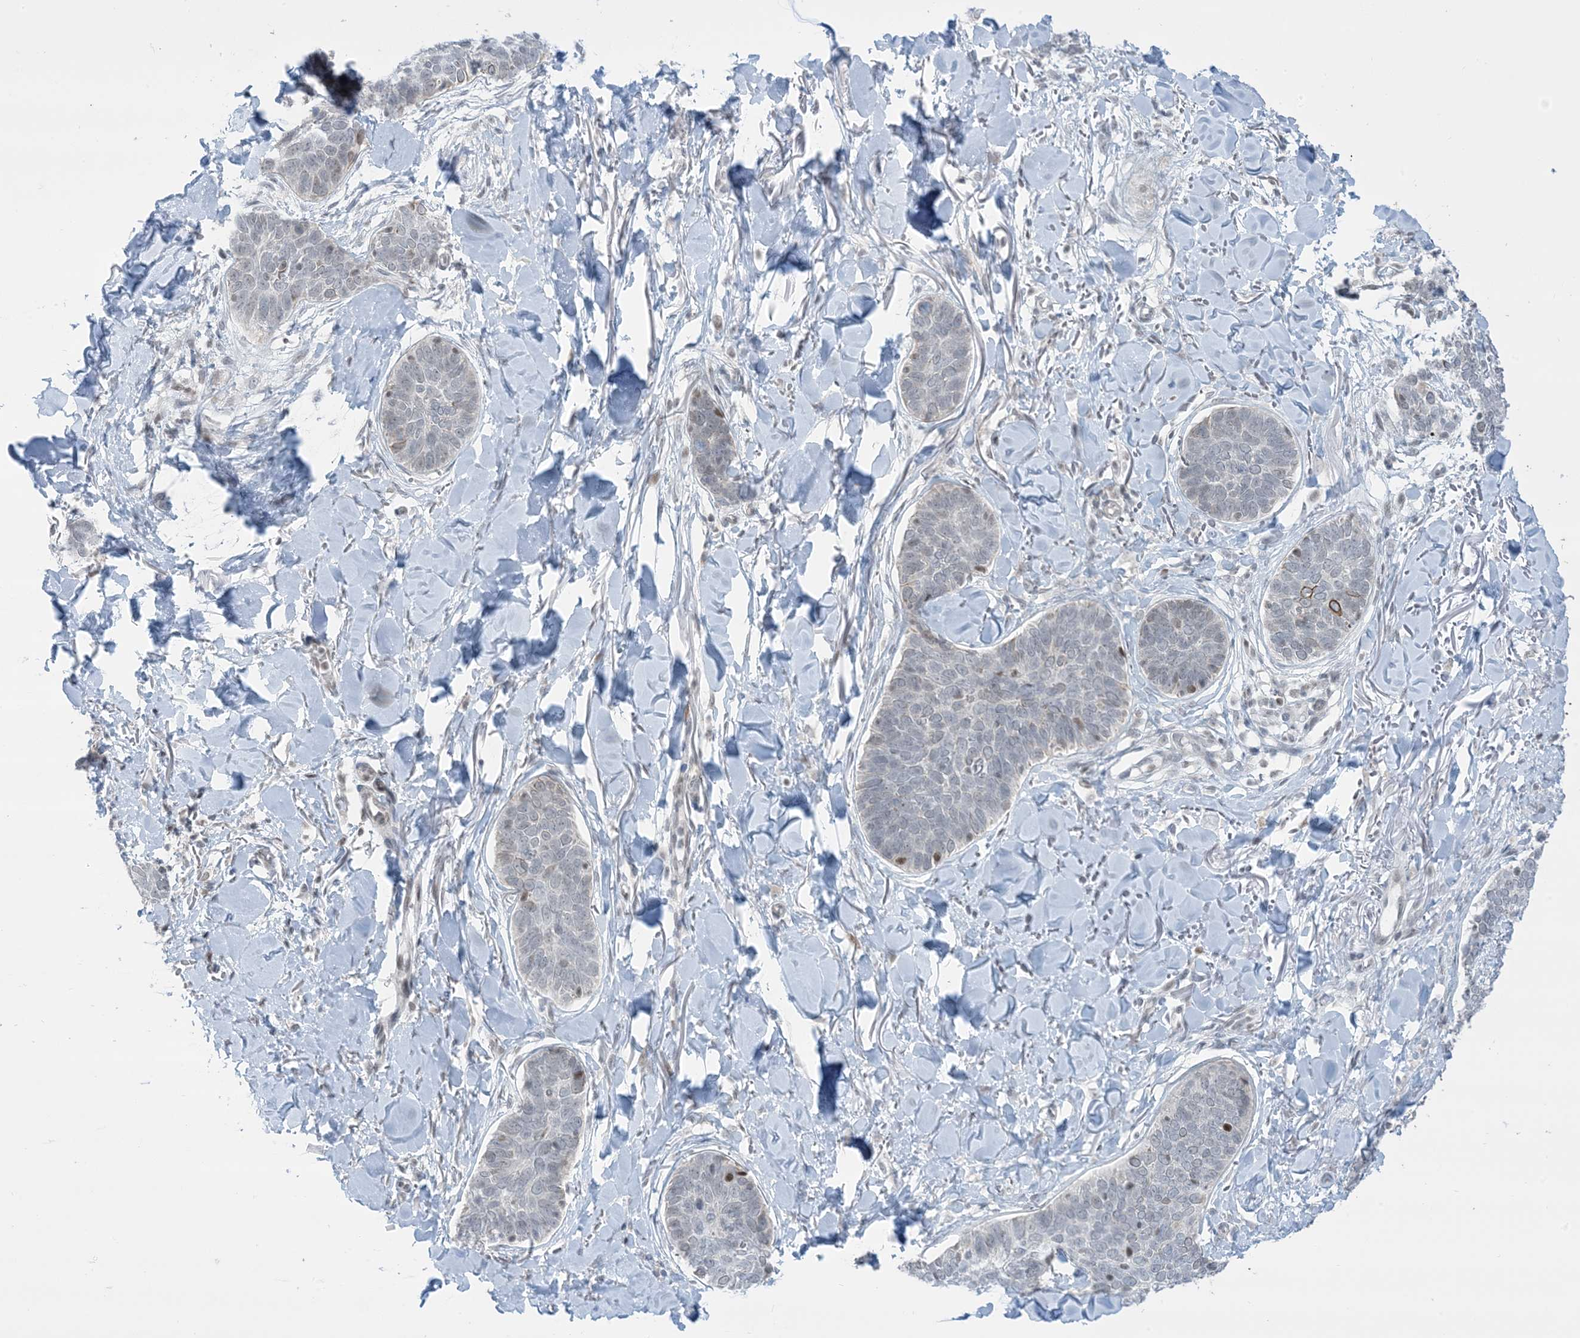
{"staining": {"intensity": "negative", "quantity": "none", "location": "none"}, "tissue": "skin cancer", "cell_type": "Tumor cells", "image_type": "cancer", "snomed": [{"axis": "morphology", "description": "Basal cell carcinoma"}, {"axis": "topography", "description": "Skin"}], "caption": "Tumor cells are negative for protein expression in human skin basal cell carcinoma. The staining is performed using DAB brown chromogen with nuclei counter-stained in using hematoxylin.", "gene": "TFPT", "patient": {"sex": "male", "age": 85}}